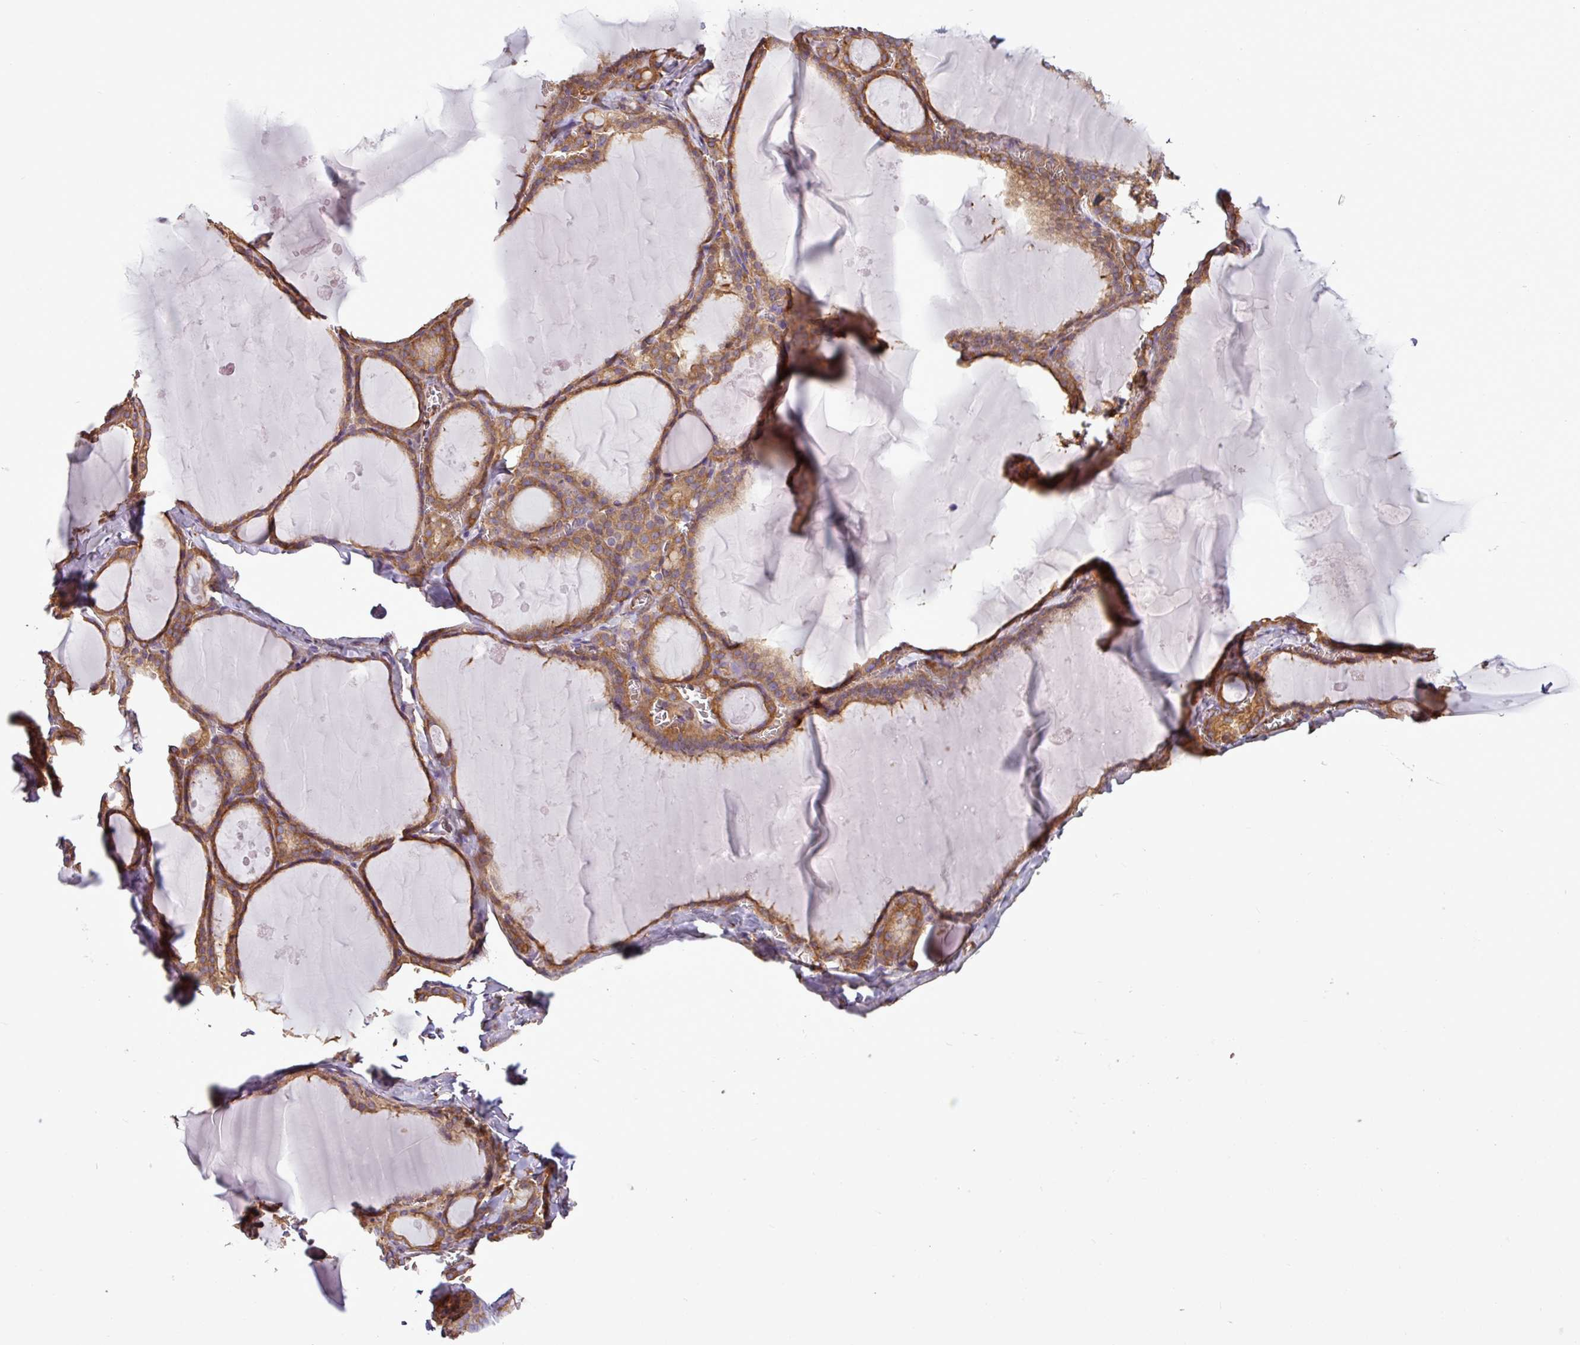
{"staining": {"intensity": "moderate", "quantity": ">75%", "location": "cytoplasmic/membranous"}, "tissue": "thyroid gland", "cell_type": "Glandular cells", "image_type": "normal", "snomed": [{"axis": "morphology", "description": "Normal tissue, NOS"}, {"axis": "topography", "description": "Thyroid gland"}], "caption": "Thyroid gland stained with immunohistochemistry (IHC) shows moderate cytoplasmic/membranous positivity in approximately >75% of glandular cells.", "gene": "PACSIN2", "patient": {"sex": "male", "age": 56}}